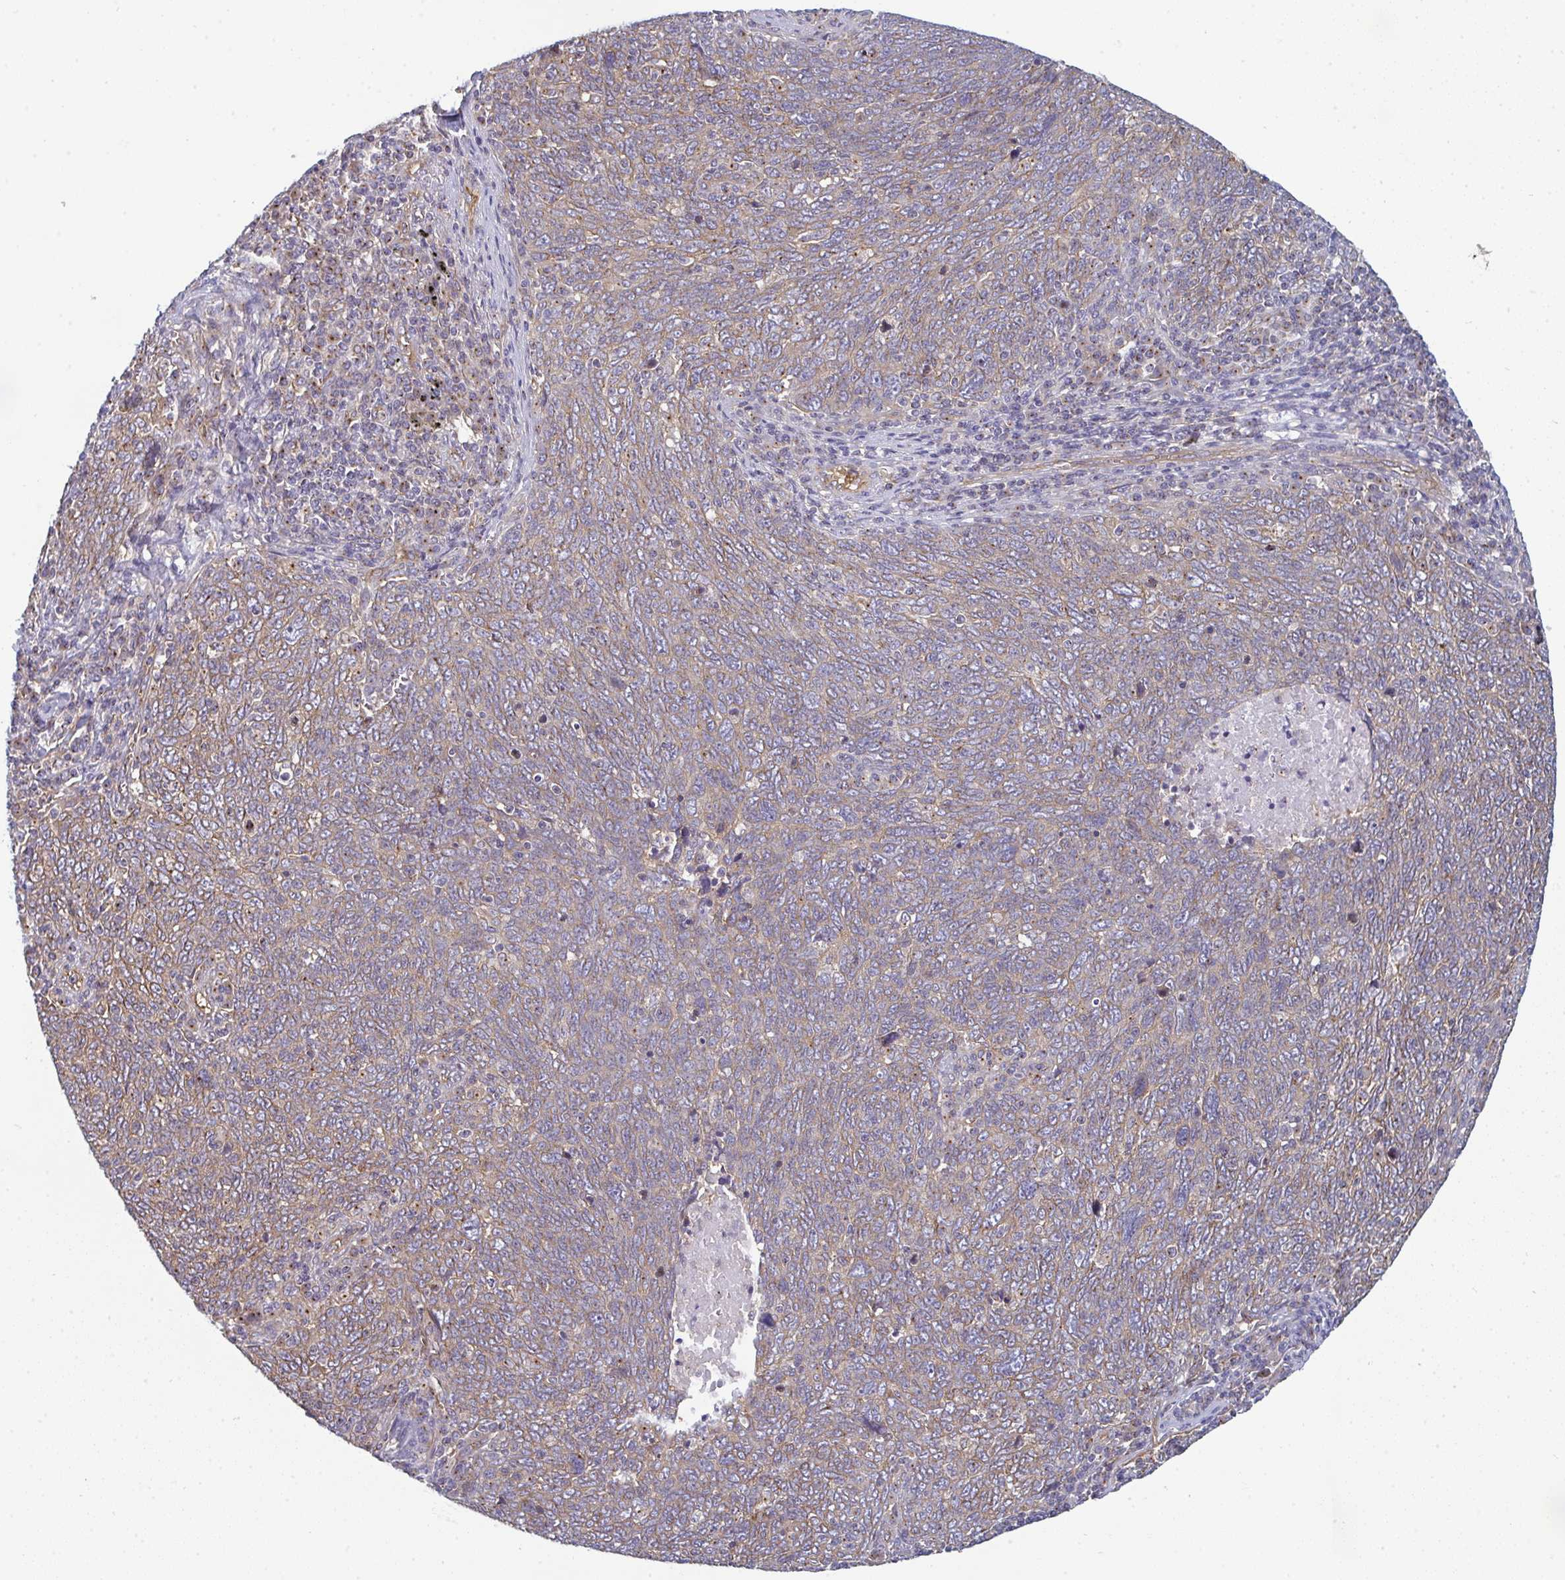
{"staining": {"intensity": "weak", "quantity": "<25%", "location": "cytoplasmic/membranous"}, "tissue": "lung cancer", "cell_type": "Tumor cells", "image_type": "cancer", "snomed": [{"axis": "morphology", "description": "Squamous cell carcinoma, NOS"}, {"axis": "topography", "description": "Lung"}], "caption": "Lung cancer (squamous cell carcinoma) was stained to show a protein in brown. There is no significant staining in tumor cells. The staining was performed using DAB to visualize the protein expression in brown, while the nuclei were stained in blue with hematoxylin (Magnification: 20x).", "gene": "DYNC1I2", "patient": {"sex": "female", "age": 72}}